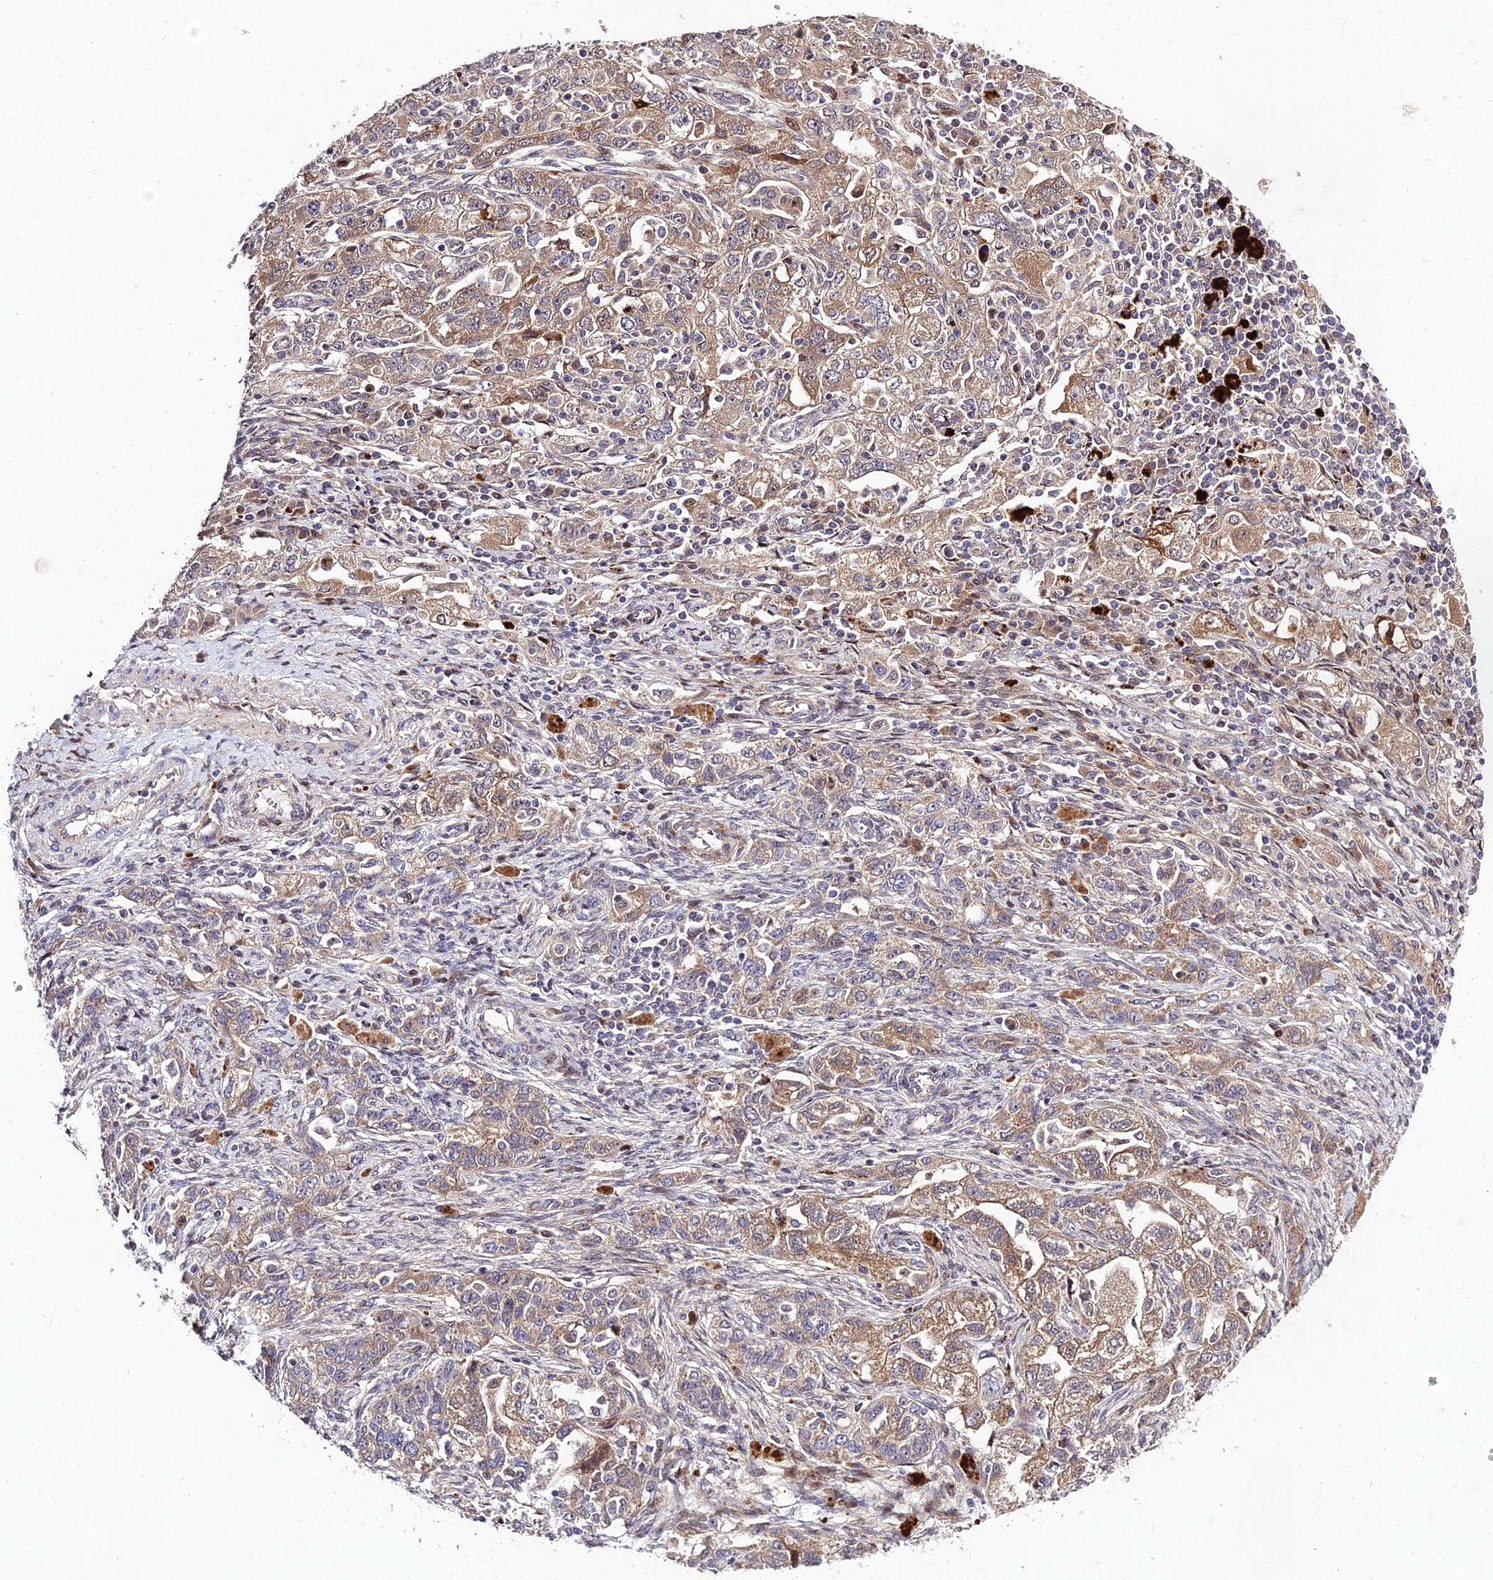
{"staining": {"intensity": "moderate", "quantity": ">75%", "location": "cytoplasmic/membranous"}, "tissue": "ovarian cancer", "cell_type": "Tumor cells", "image_type": "cancer", "snomed": [{"axis": "morphology", "description": "Carcinoma, NOS"}, {"axis": "morphology", "description": "Cystadenocarcinoma, serous, NOS"}, {"axis": "topography", "description": "Ovary"}], "caption": "Moderate cytoplasmic/membranous staining for a protein is appreciated in approximately >75% of tumor cells of ovarian cancer using IHC.", "gene": "MKKS", "patient": {"sex": "female", "age": 69}}